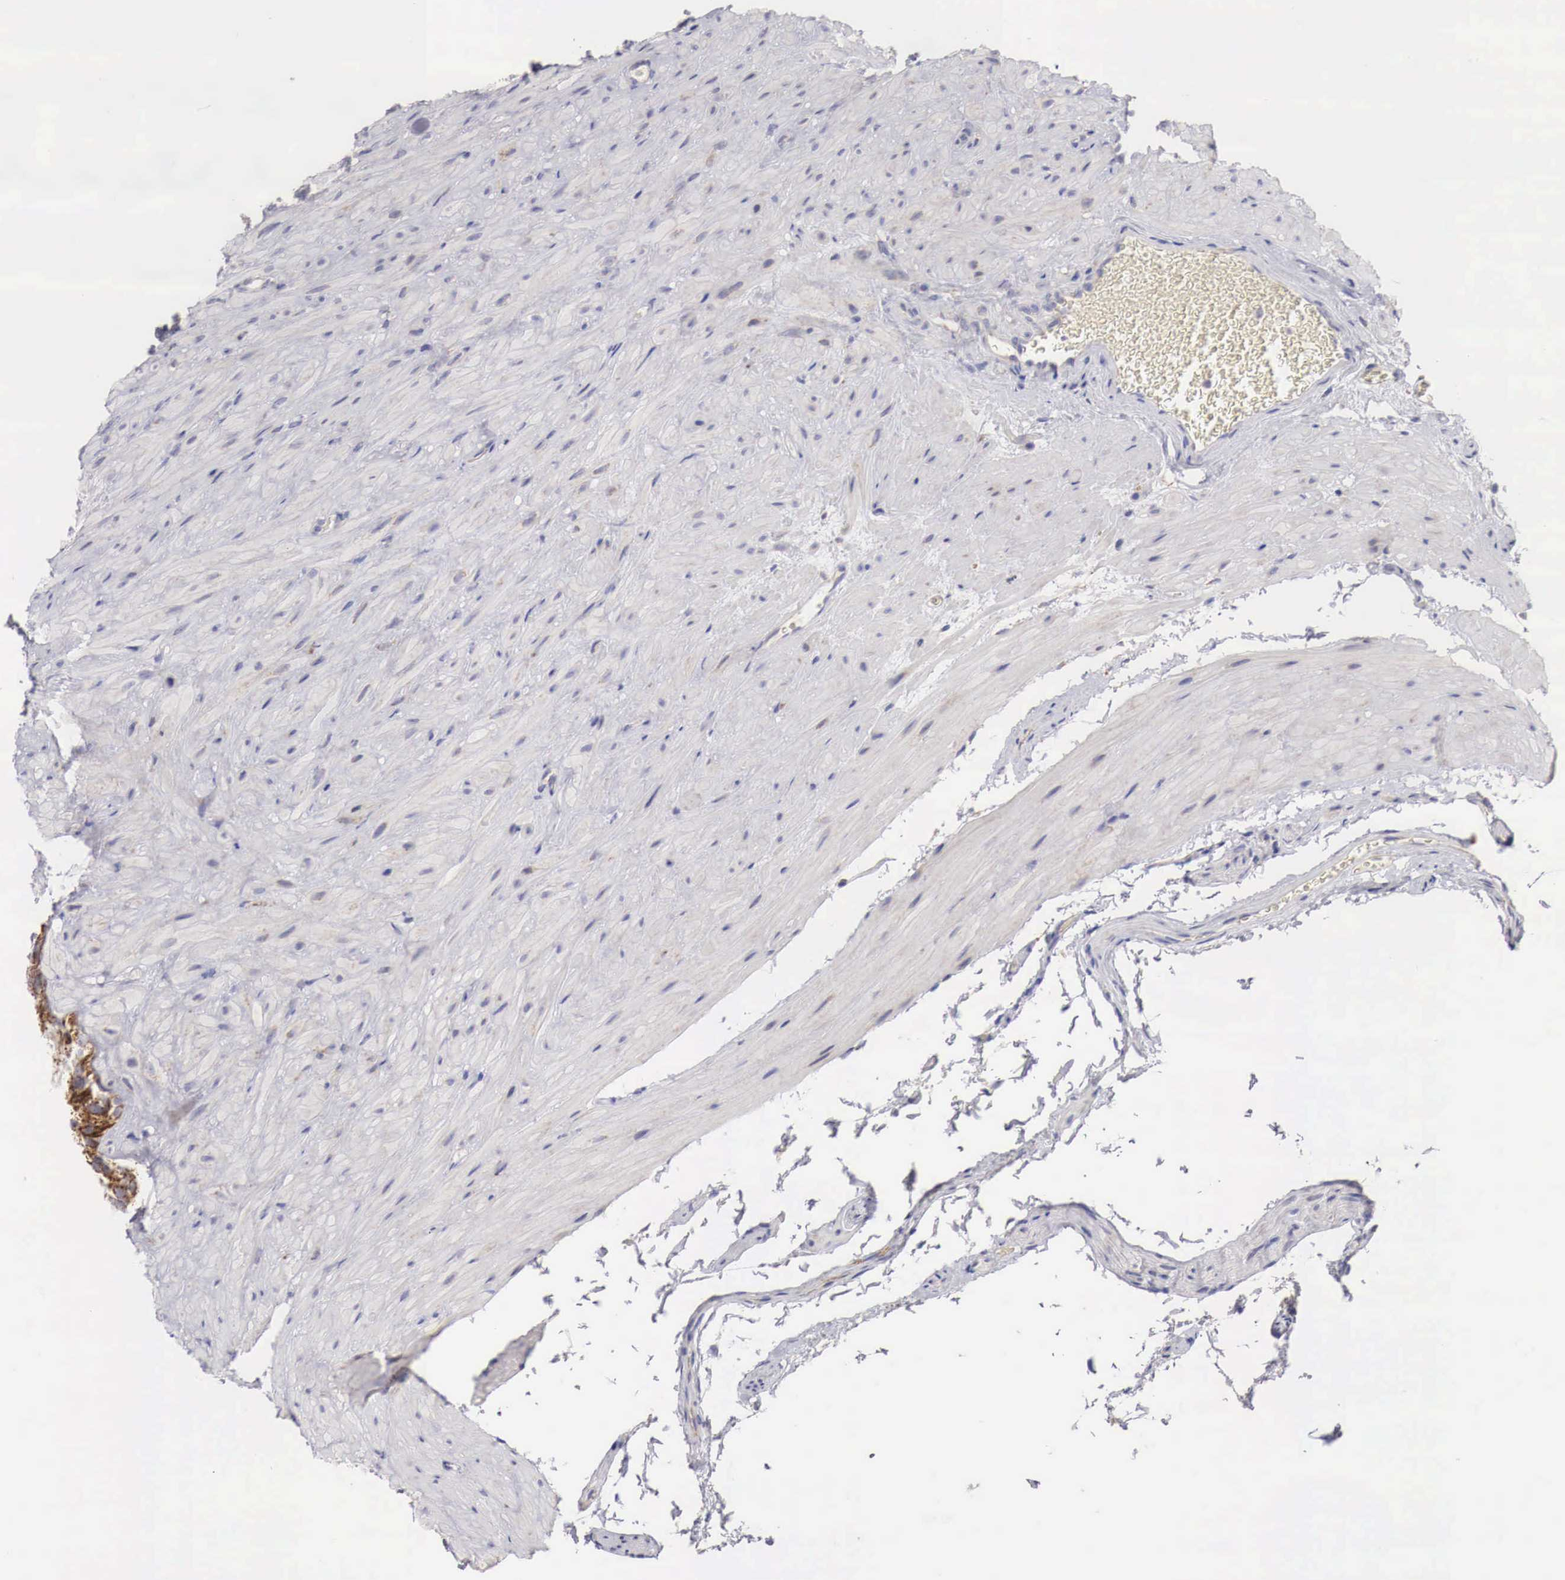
{"staining": {"intensity": "strong", "quantity": ">75%", "location": "cytoplasmic/membranous"}, "tissue": "seminal vesicle", "cell_type": "Glandular cells", "image_type": "normal", "snomed": [{"axis": "morphology", "description": "Normal tissue, NOS"}, {"axis": "topography", "description": "Seminal veicle"}], "caption": "This micrograph displays unremarkable seminal vesicle stained with IHC to label a protein in brown. The cytoplasmic/membranous of glandular cells show strong positivity for the protein. Nuclei are counter-stained blue.", "gene": "XPNPEP3", "patient": {"sex": "male", "age": 69}}